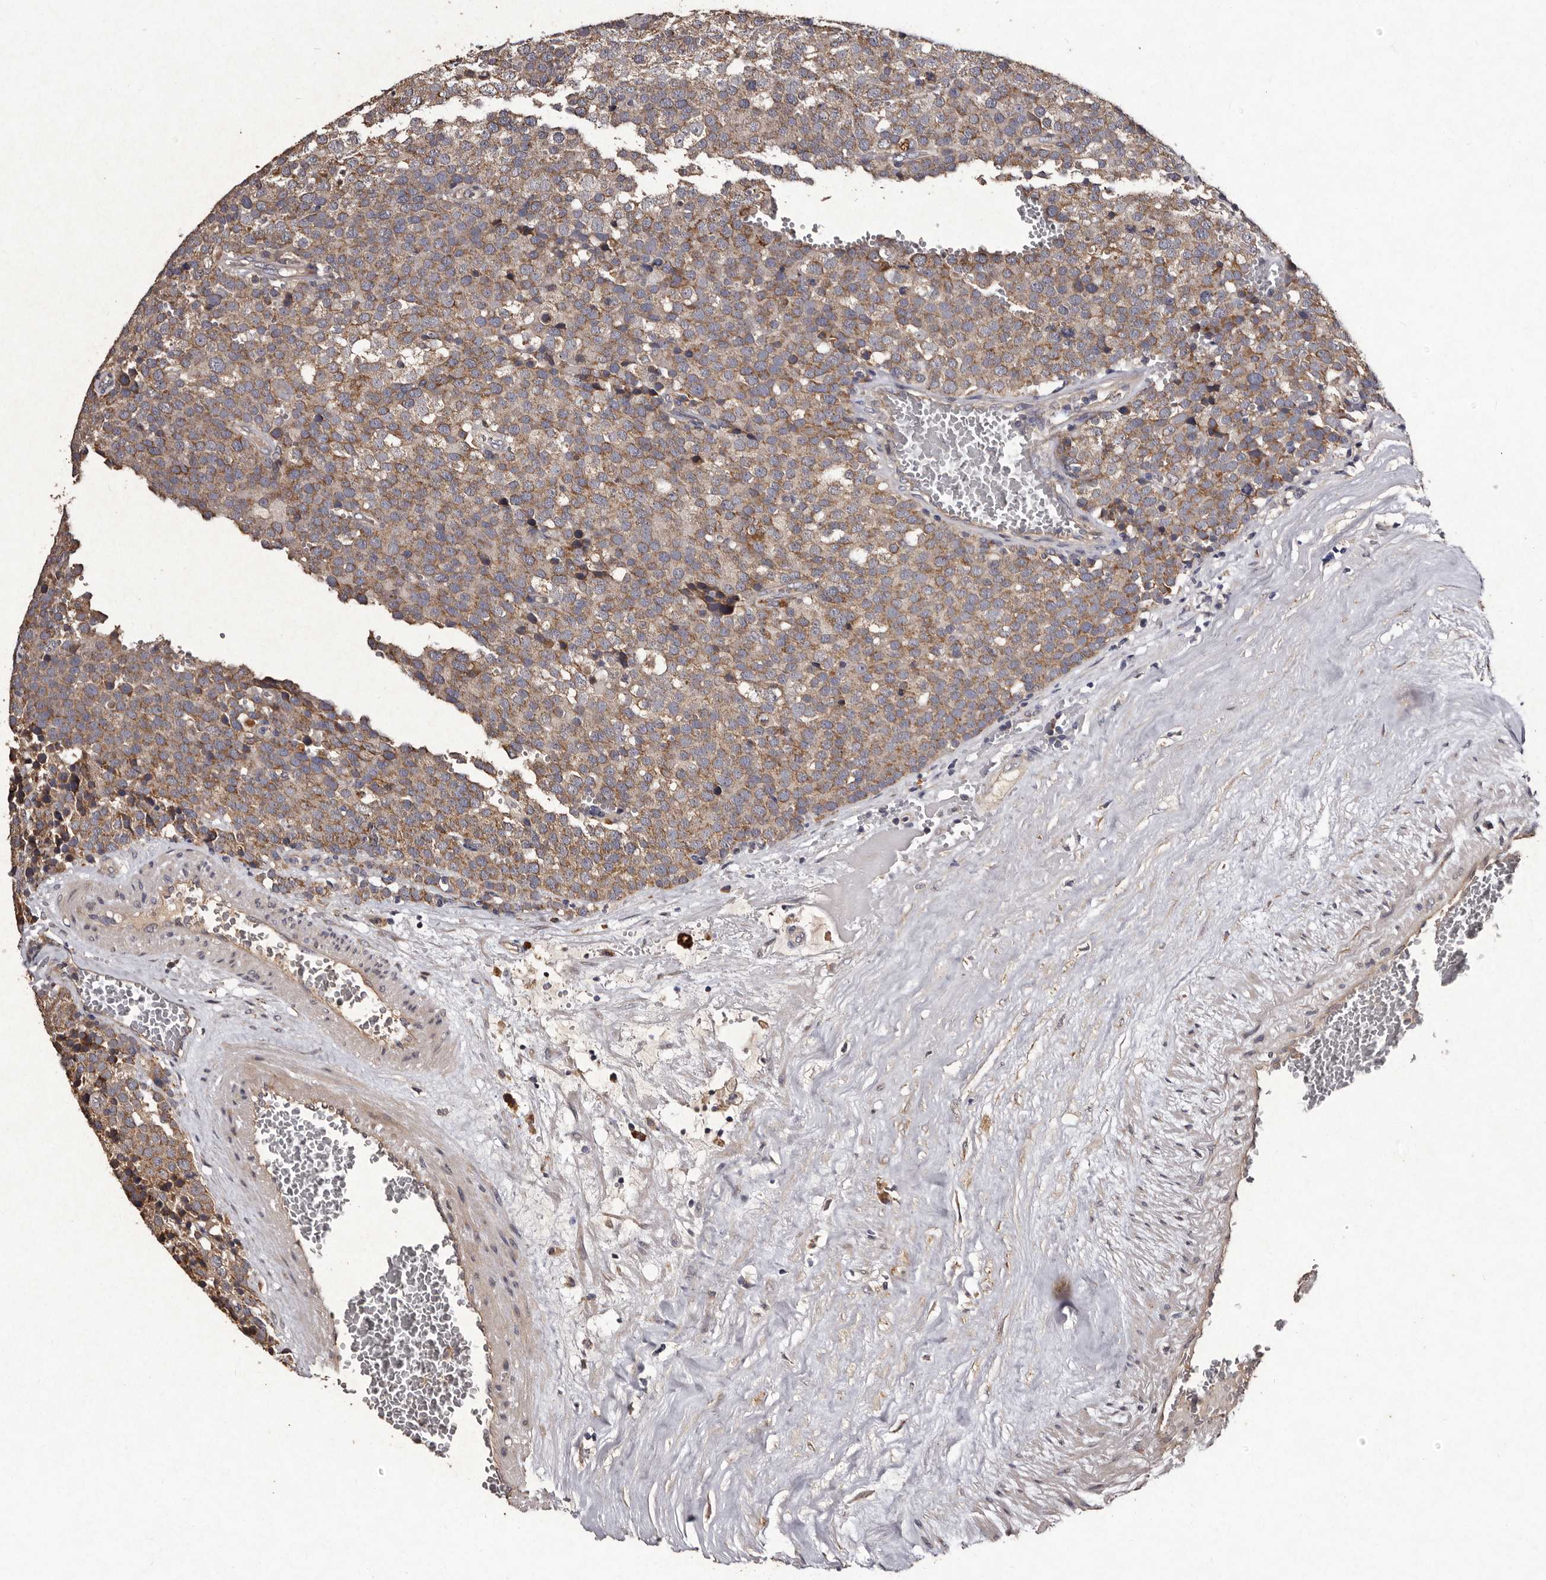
{"staining": {"intensity": "moderate", "quantity": ">75%", "location": "cytoplasmic/membranous"}, "tissue": "testis cancer", "cell_type": "Tumor cells", "image_type": "cancer", "snomed": [{"axis": "morphology", "description": "Seminoma, NOS"}, {"axis": "topography", "description": "Testis"}], "caption": "Immunohistochemical staining of human testis cancer exhibits medium levels of moderate cytoplasmic/membranous staining in approximately >75% of tumor cells.", "gene": "TFB1M", "patient": {"sex": "male", "age": 71}}